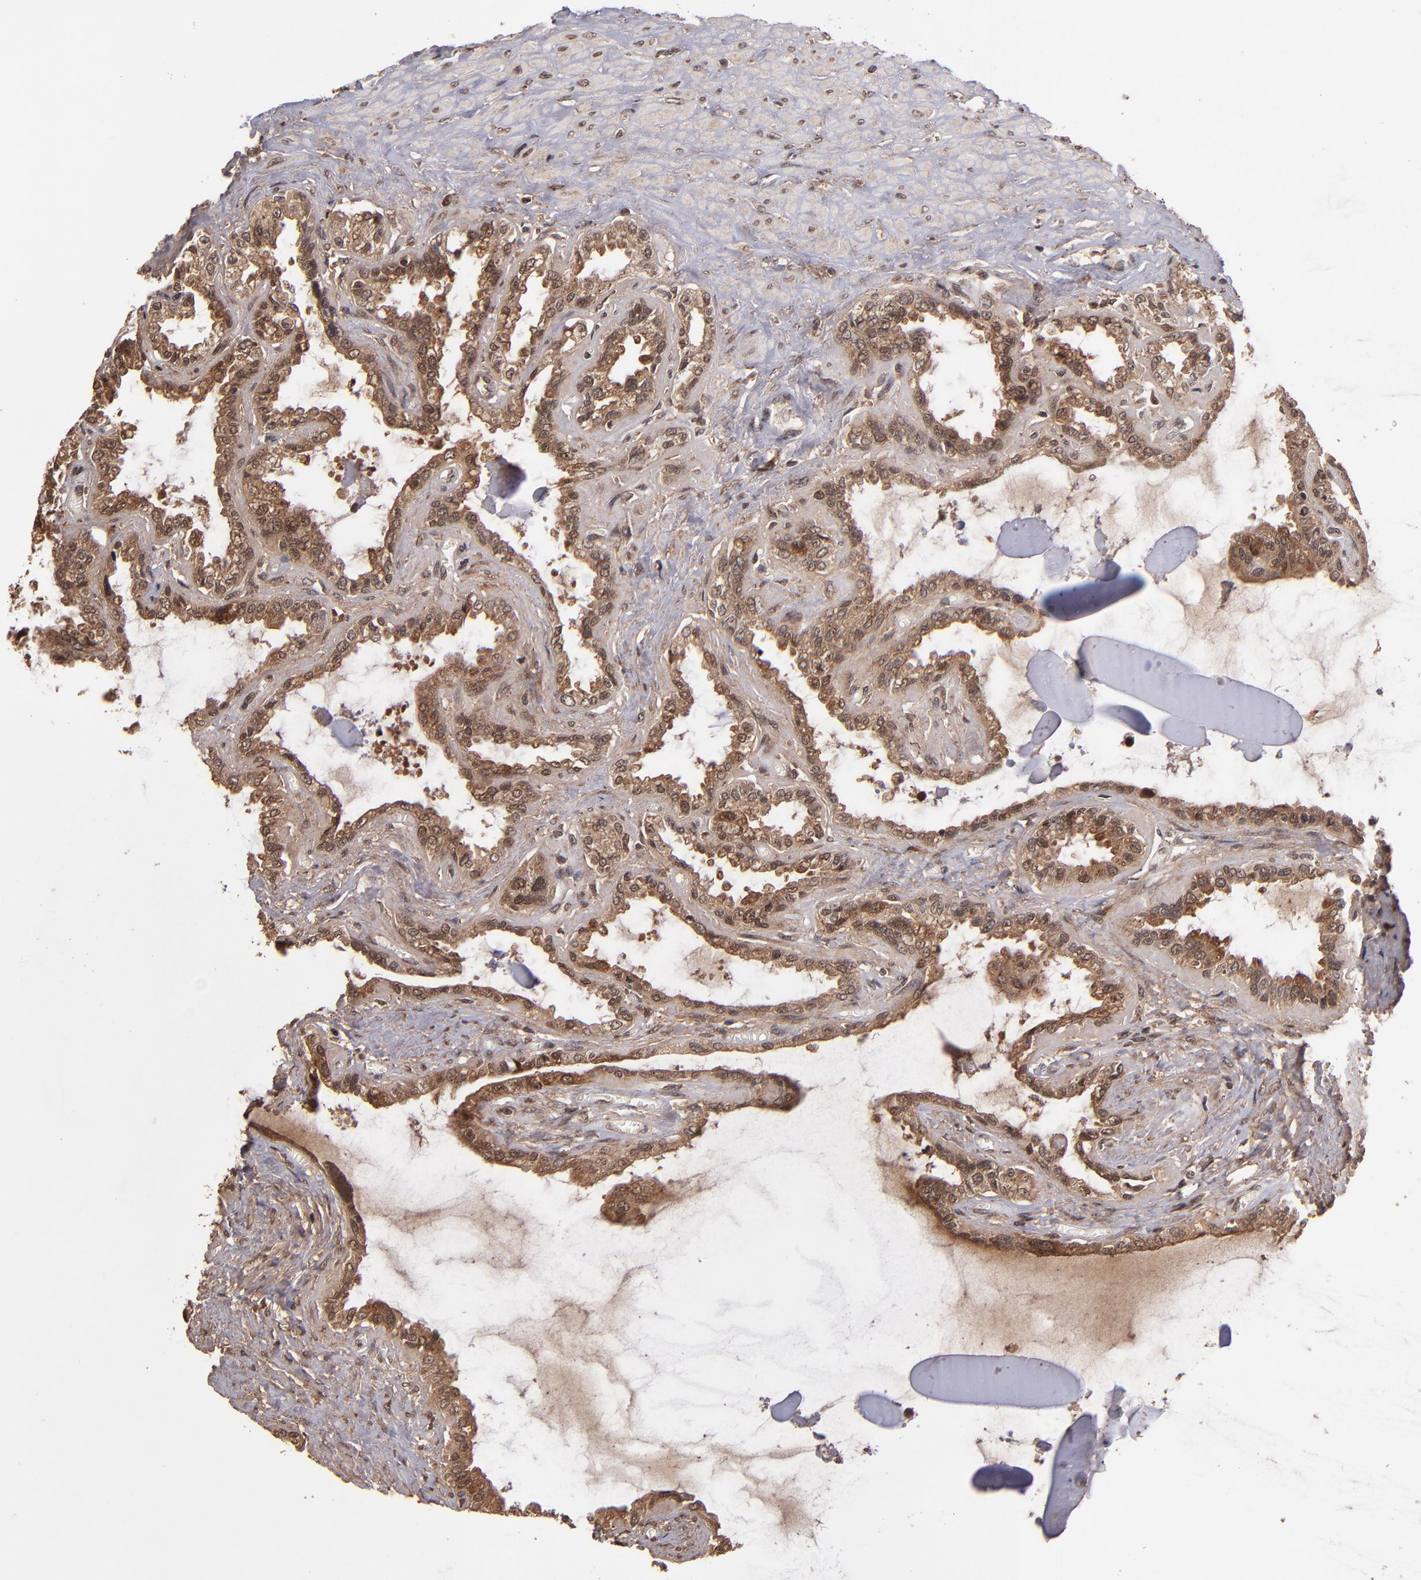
{"staining": {"intensity": "moderate", "quantity": ">75%", "location": "cytoplasmic/membranous"}, "tissue": "seminal vesicle", "cell_type": "Glandular cells", "image_type": "normal", "snomed": [{"axis": "morphology", "description": "Normal tissue, NOS"}, {"axis": "morphology", "description": "Inflammation, NOS"}, {"axis": "topography", "description": "Urinary bladder"}, {"axis": "topography", "description": "Prostate"}, {"axis": "topography", "description": "Seminal veicle"}], "caption": "Immunohistochemical staining of unremarkable human seminal vesicle demonstrates medium levels of moderate cytoplasmic/membranous expression in about >75% of glandular cells. (Brightfield microscopy of DAB IHC at high magnification).", "gene": "NFE2L2", "patient": {"sex": "male", "age": 82}}